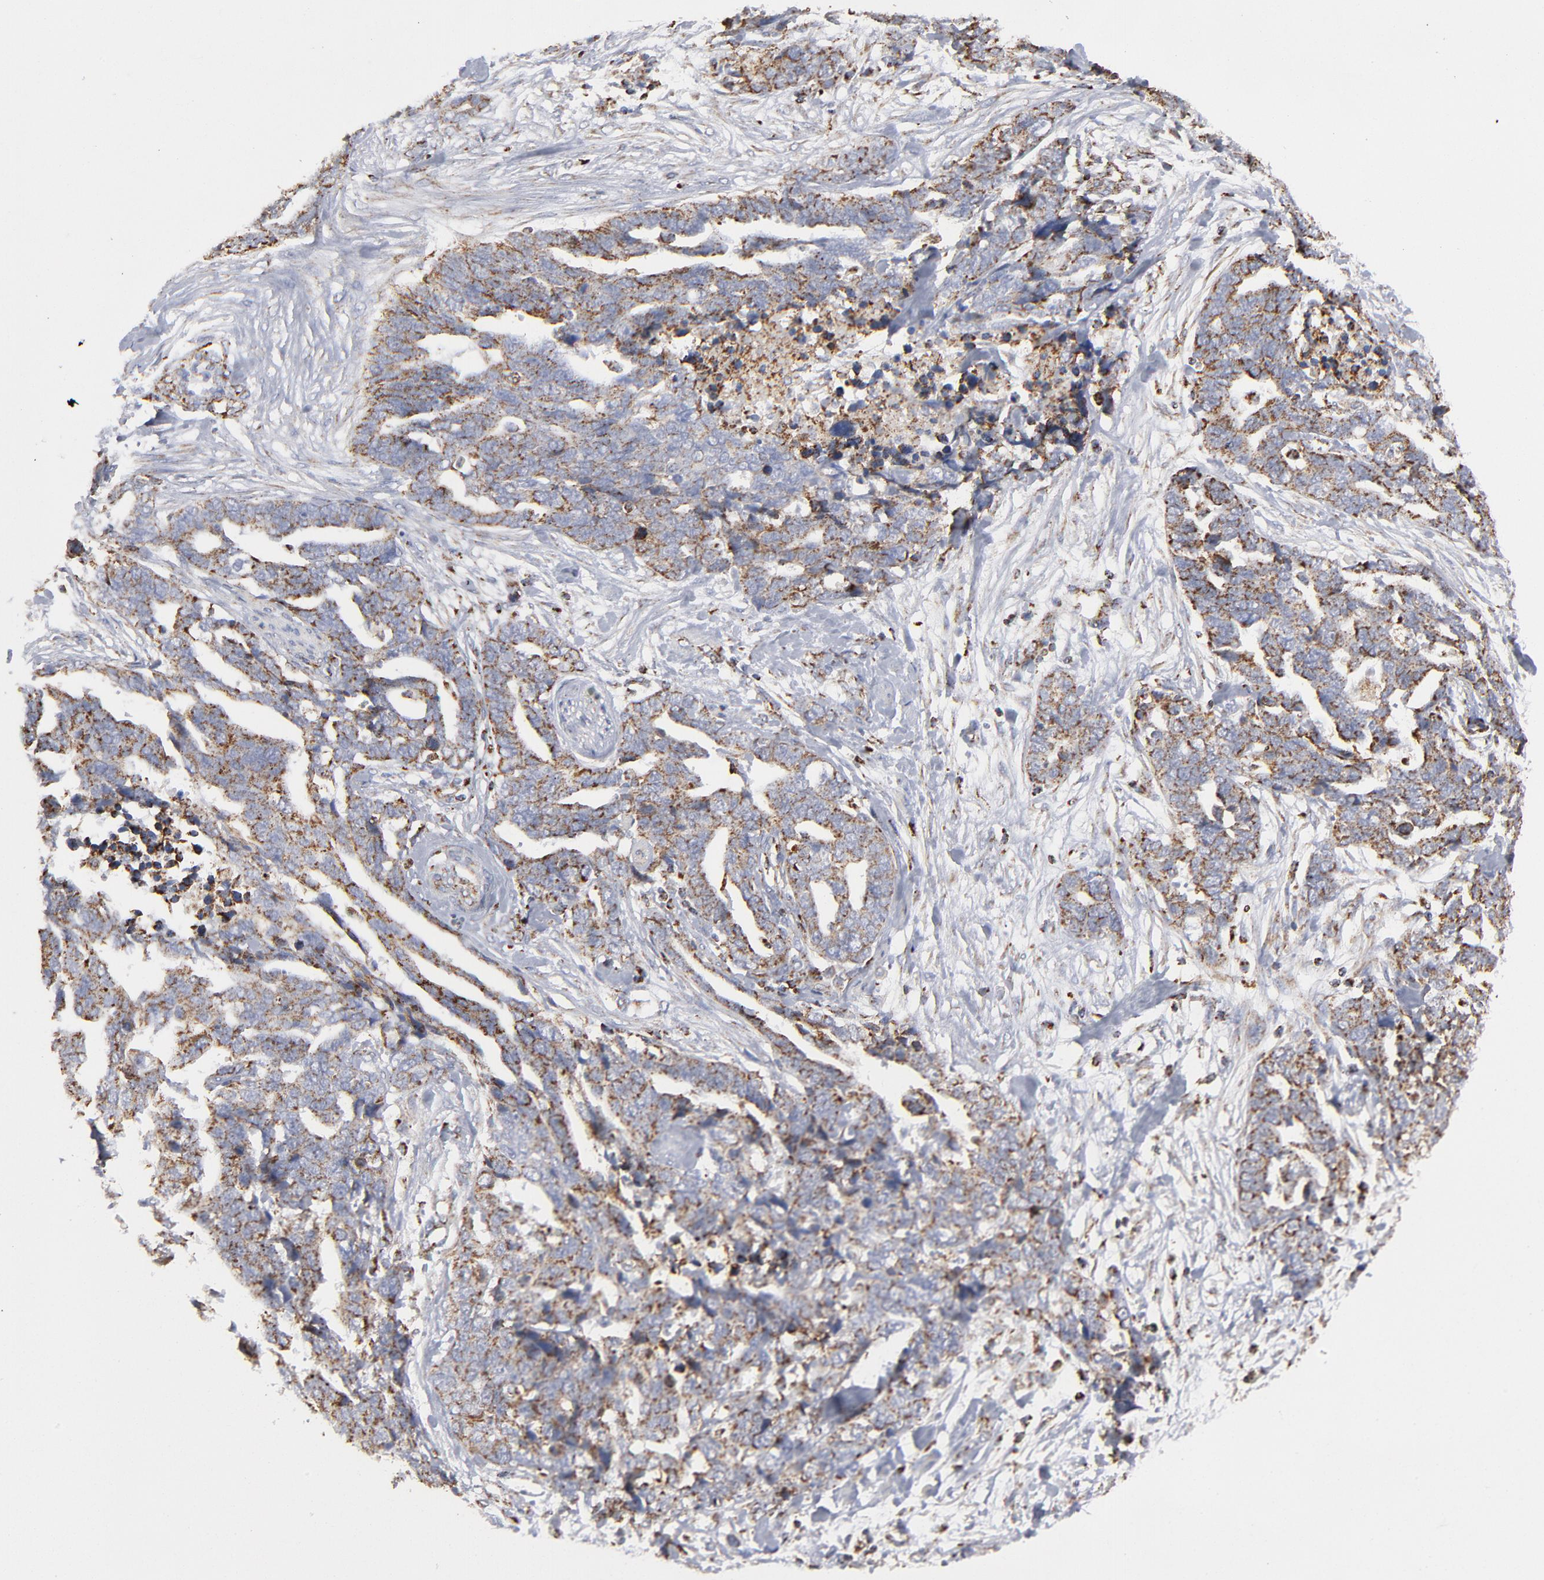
{"staining": {"intensity": "moderate", "quantity": ">75%", "location": "cytoplasmic/membranous"}, "tissue": "ovarian cancer", "cell_type": "Tumor cells", "image_type": "cancer", "snomed": [{"axis": "morphology", "description": "Normal tissue, NOS"}, {"axis": "morphology", "description": "Cystadenocarcinoma, serous, NOS"}, {"axis": "topography", "description": "Fallopian tube"}, {"axis": "topography", "description": "Ovary"}], "caption": "DAB immunohistochemical staining of ovarian serous cystadenocarcinoma displays moderate cytoplasmic/membranous protein staining in approximately >75% of tumor cells.", "gene": "ASB3", "patient": {"sex": "female", "age": 56}}